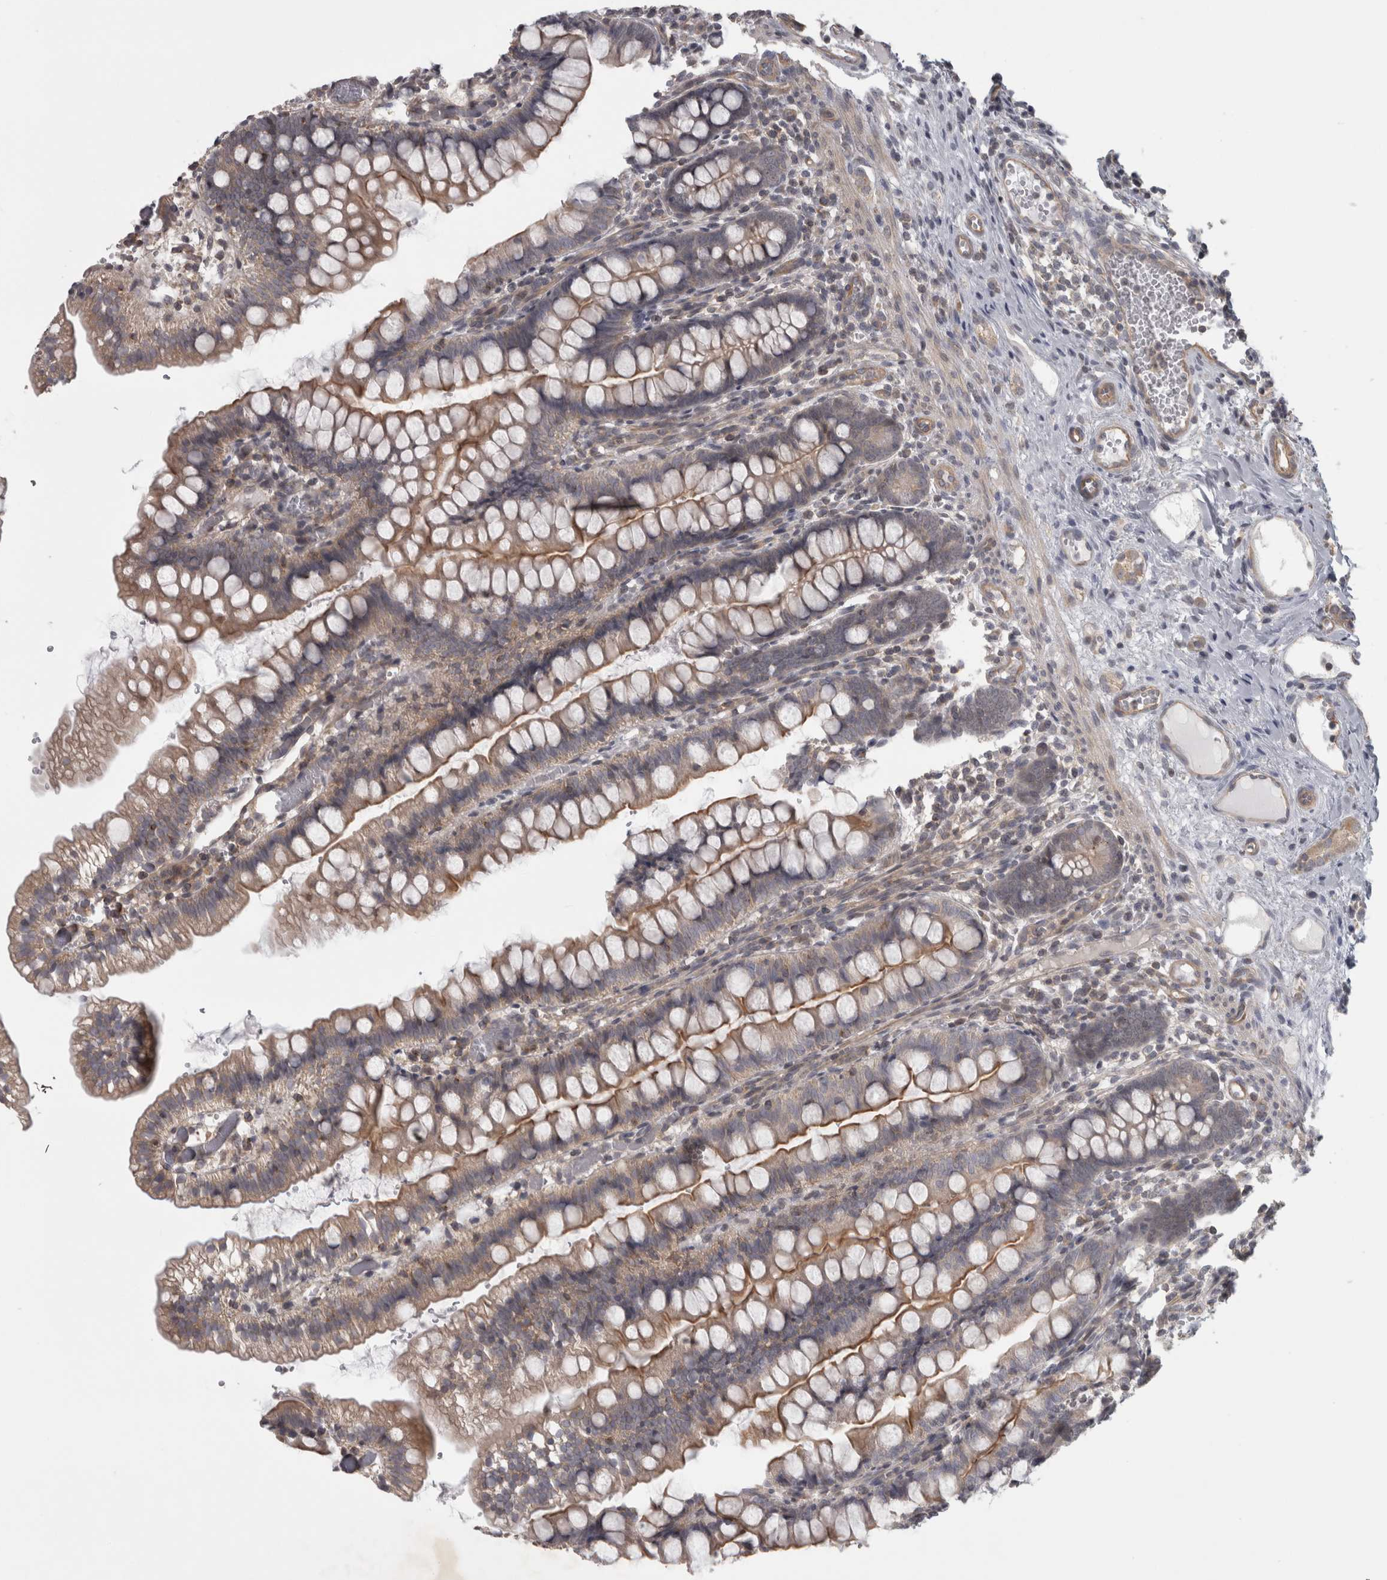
{"staining": {"intensity": "moderate", "quantity": ">75%", "location": "cytoplasmic/membranous"}, "tissue": "small intestine", "cell_type": "Glandular cells", "image_type": "normal", "snomed": [{"axis": "morphology", "description": "Normal tissue, NOS"}, {"axis": "morphology", "description": "Developmental malformation"}, {"axis": "topography", "description": "Small intestine"}], "caption": "The image displays staining of normal small intestine, revealing moderate cytoplasmic/membranous protein expression (brown color) within glandular cells.", "gene": "PPP1R12B", "patient": {"sex": "male"}}